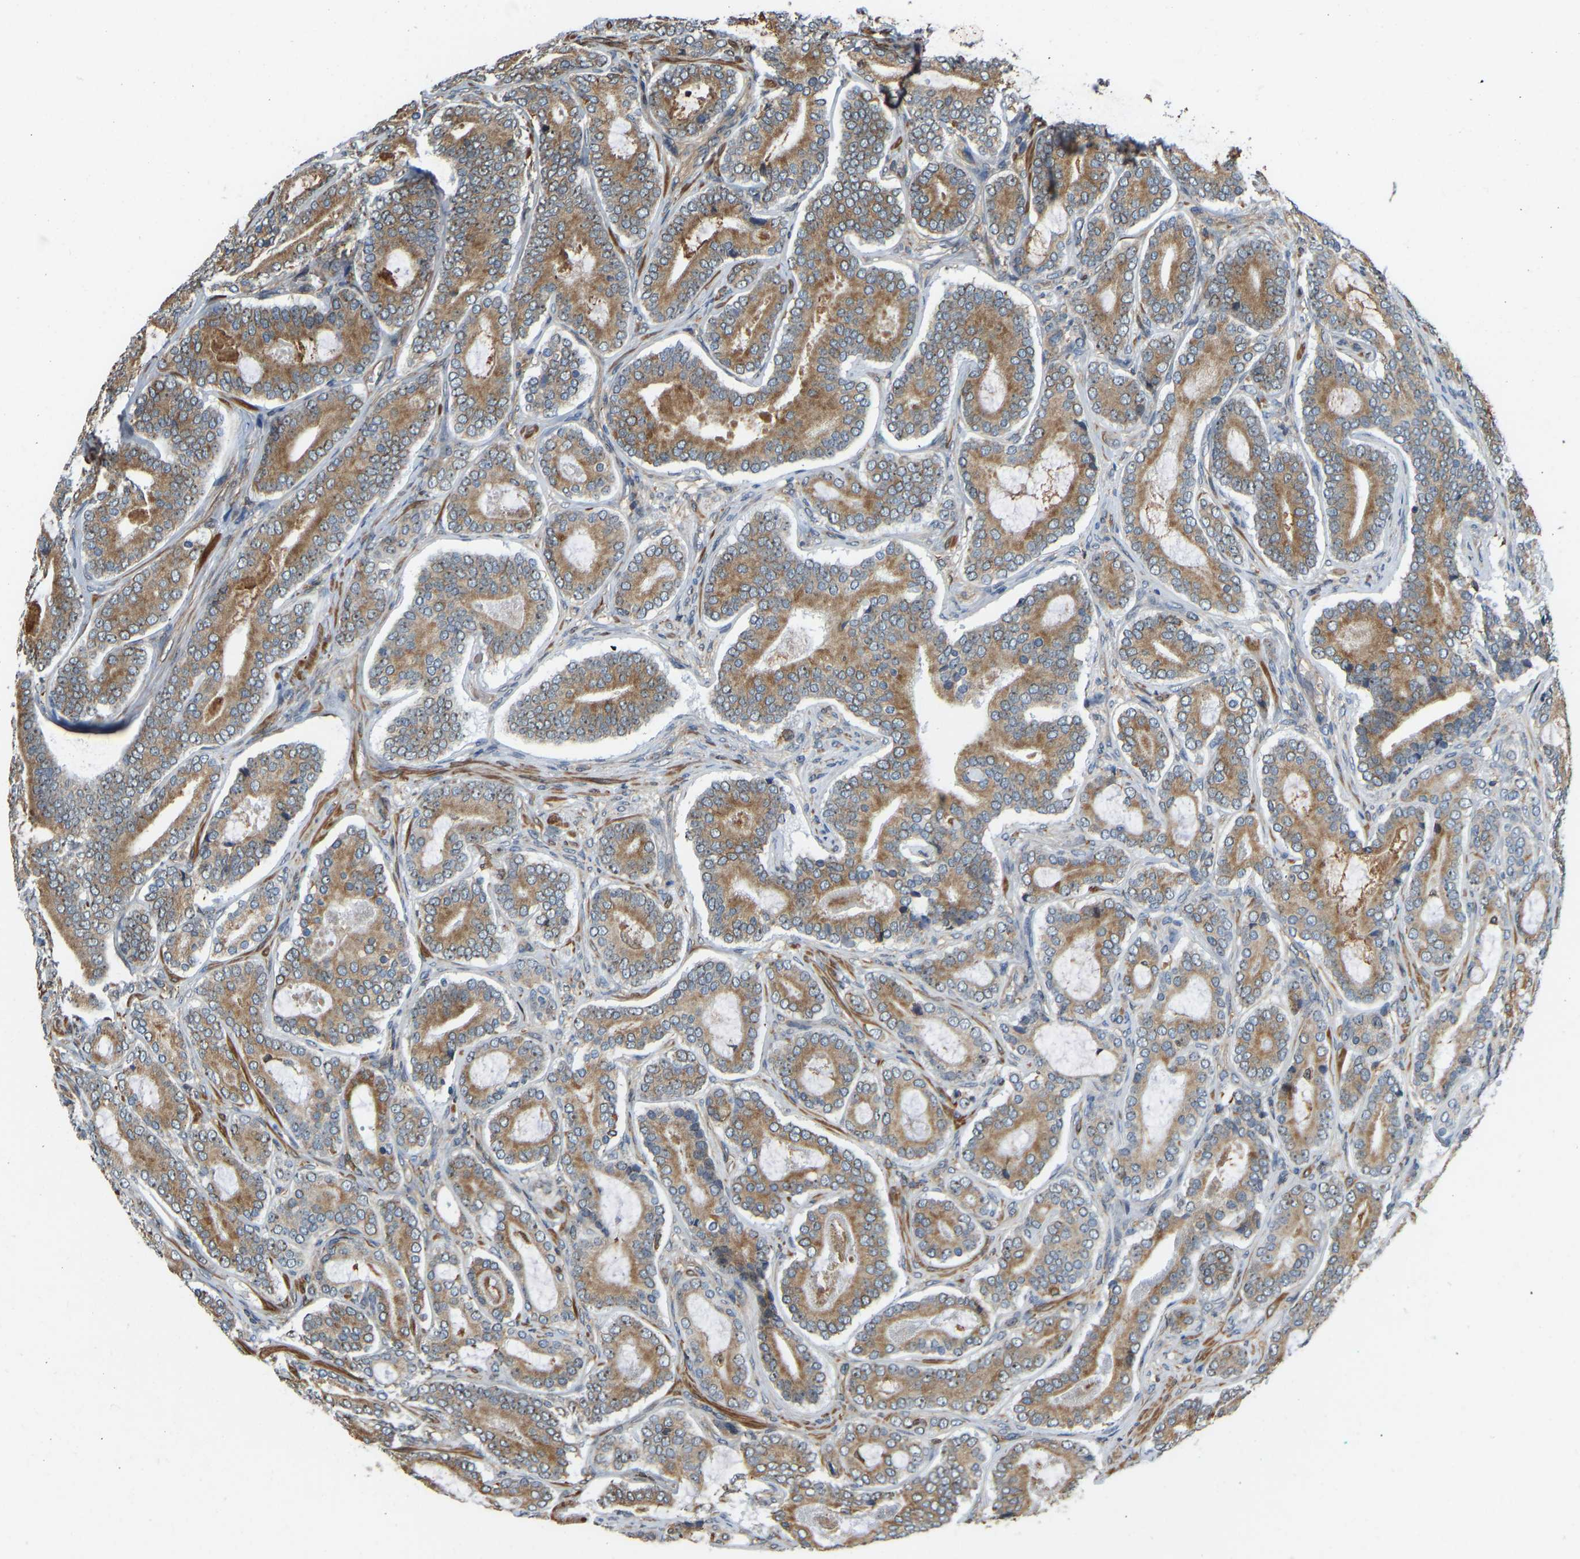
{"staining": {"intensity": "moderate", "quantity": ">75%", "location": "cytoplasmic/membranous,nuclear"}, "tissue": "prostate cancer", "cell_type": "Tumor cells", "image_type": "cancer", "snomed": [{"axis": "morphology", "description": "Adenocarcinoma, High grade"}, {"axis": "topography", "description": "Prostate"}], "caption": "Immunohistochemistry (IHC) of human prostate cancer (adenocarcinoma (high-grade)) exhibits medium levels of moderate cytoplasmic/membranous and nuclear positivity in about >75% of tumor cells.", "gene": "OS9", "patient": {"sex": "male", "age": 60}}